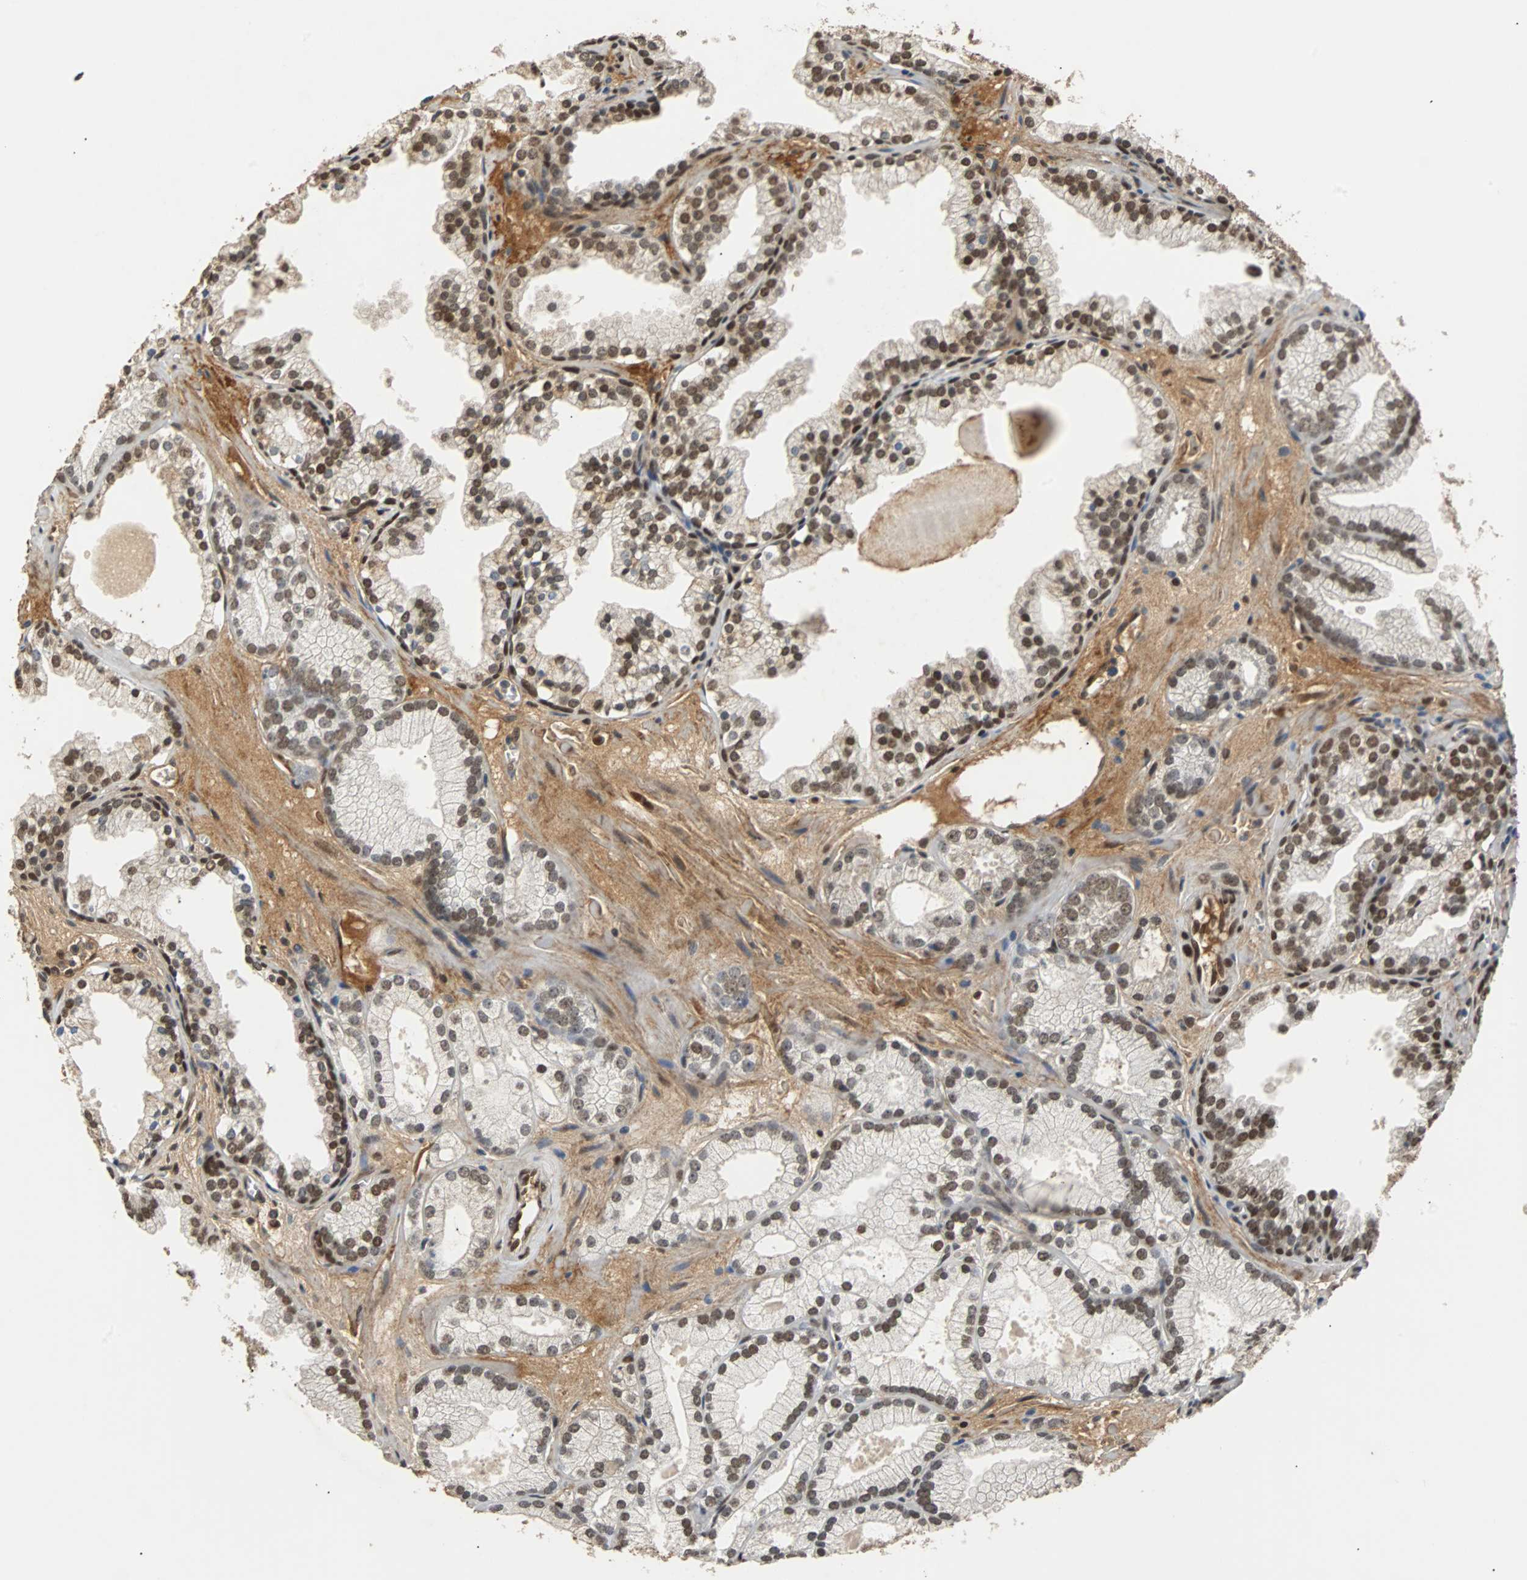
{"staining": {"intensity": "moderate", "quantity": ">75%", "location": "nuclear"}, "tissue": "prostate cancer", "cell_type": "Tumor cells", "image_type": "cancer", "snomed": [{"axis": "morphology", "description": "Adenocarcinoma, Low grade"}, {"axis": "topography", "description": "Prostate"}], "caption": "Immunohistochemistry (IHC) (DAB (3,3'-diaminobenzidine)) staining of prostate cancer exhibits moderate nuclear protein expression in about >75% of tumor cells.", "gene": "PHC1", "patient": {"sex": "male", "age": 57}}